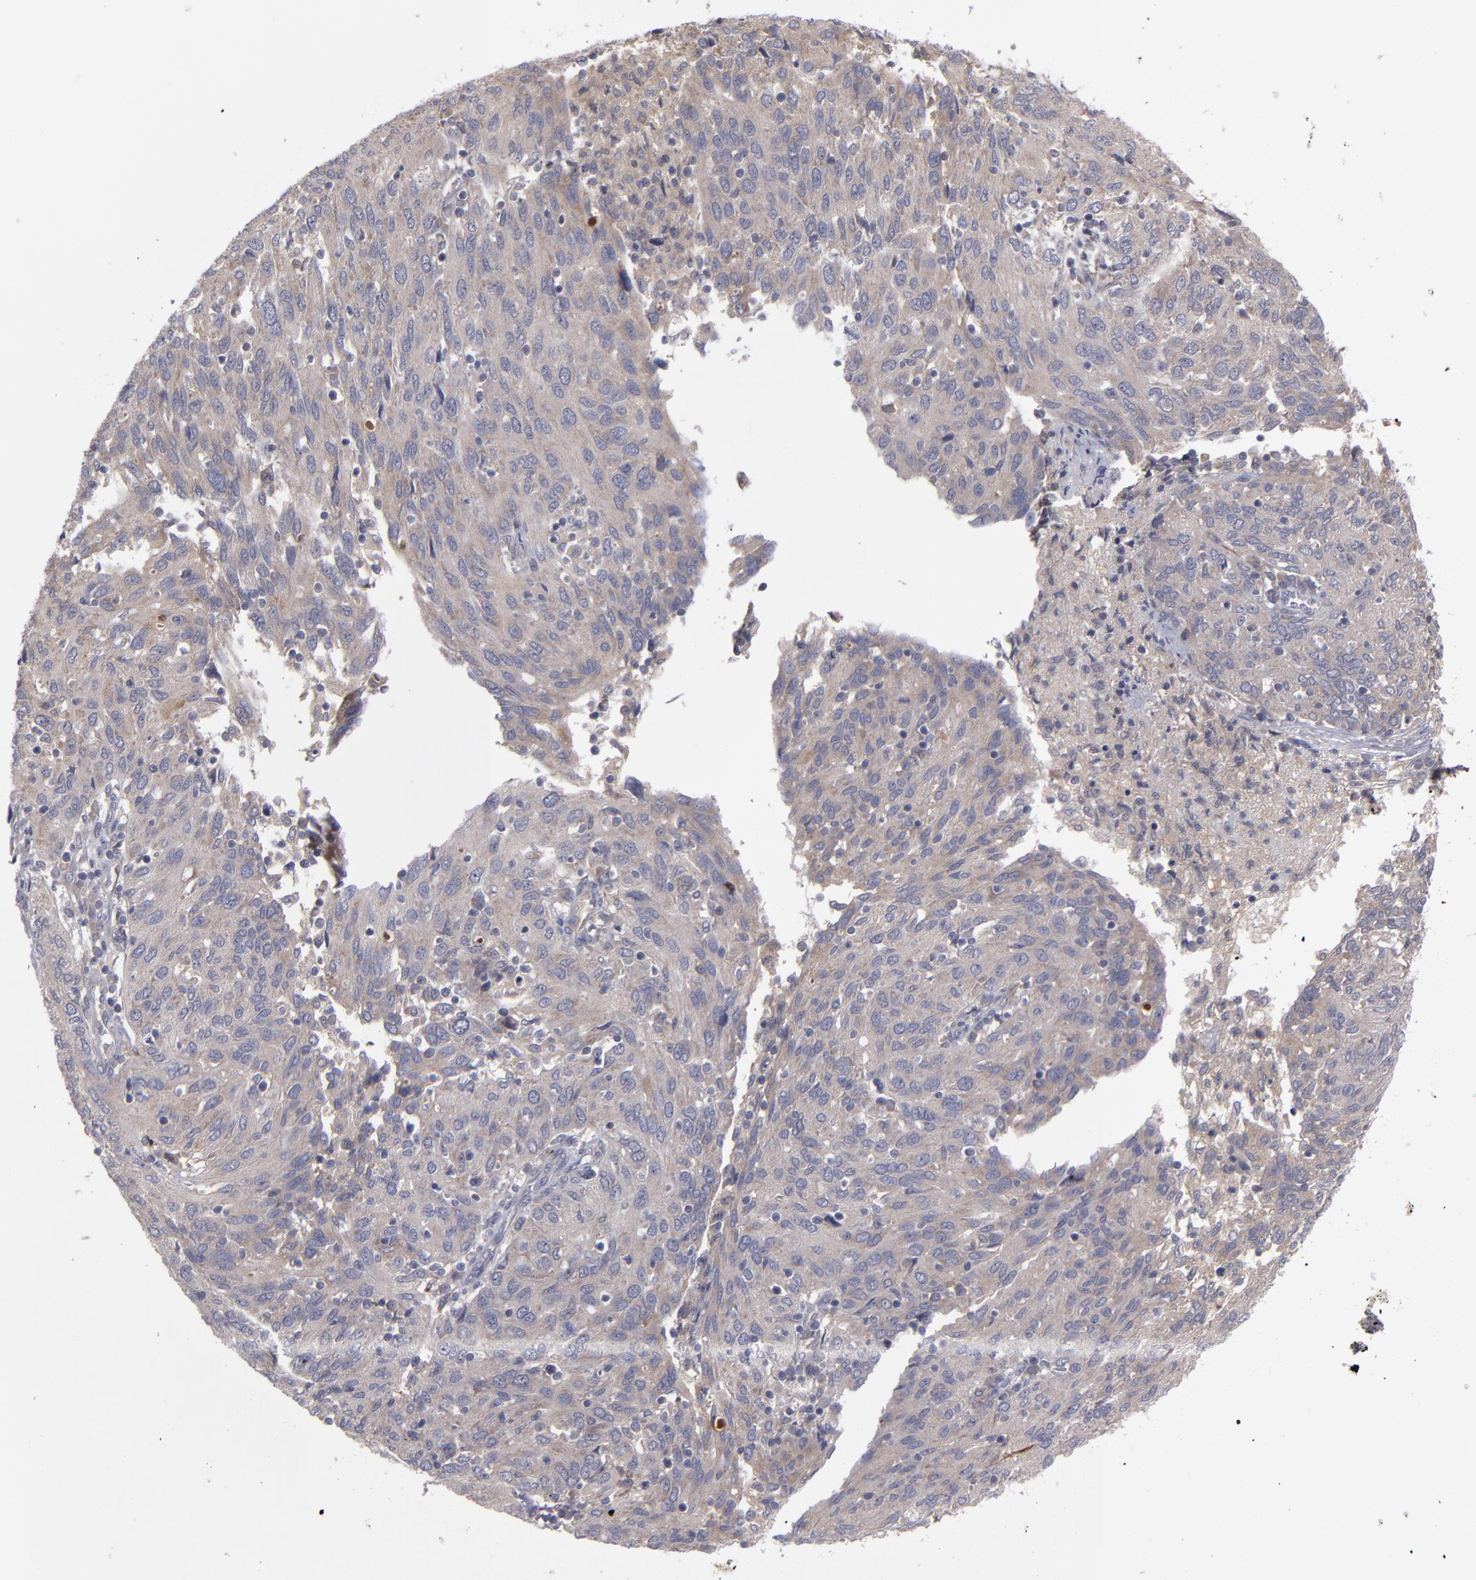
{"staining": {"intensity": "weak", "quantity": "25%-75%", "location": "cytoplasmic/membranous"}, "tissue": "ovarian cancer", "cell_type": "Tumor cells", "image_type": "cancer", "snomed": [{"axis": "morphology", "description": "Carcinoma, endometroid"}, {"axis": "topography", "description": "Ovary"}], "caption": "Ovarian cancer (endometroid carcinoma) stained with a brown dye exhibits weak cytoplasmic/membranous positive staining in approximately 25%-75% of tumor cells.", "gene": "MMP11", "patient": {"sex": "female", "age": 50}}